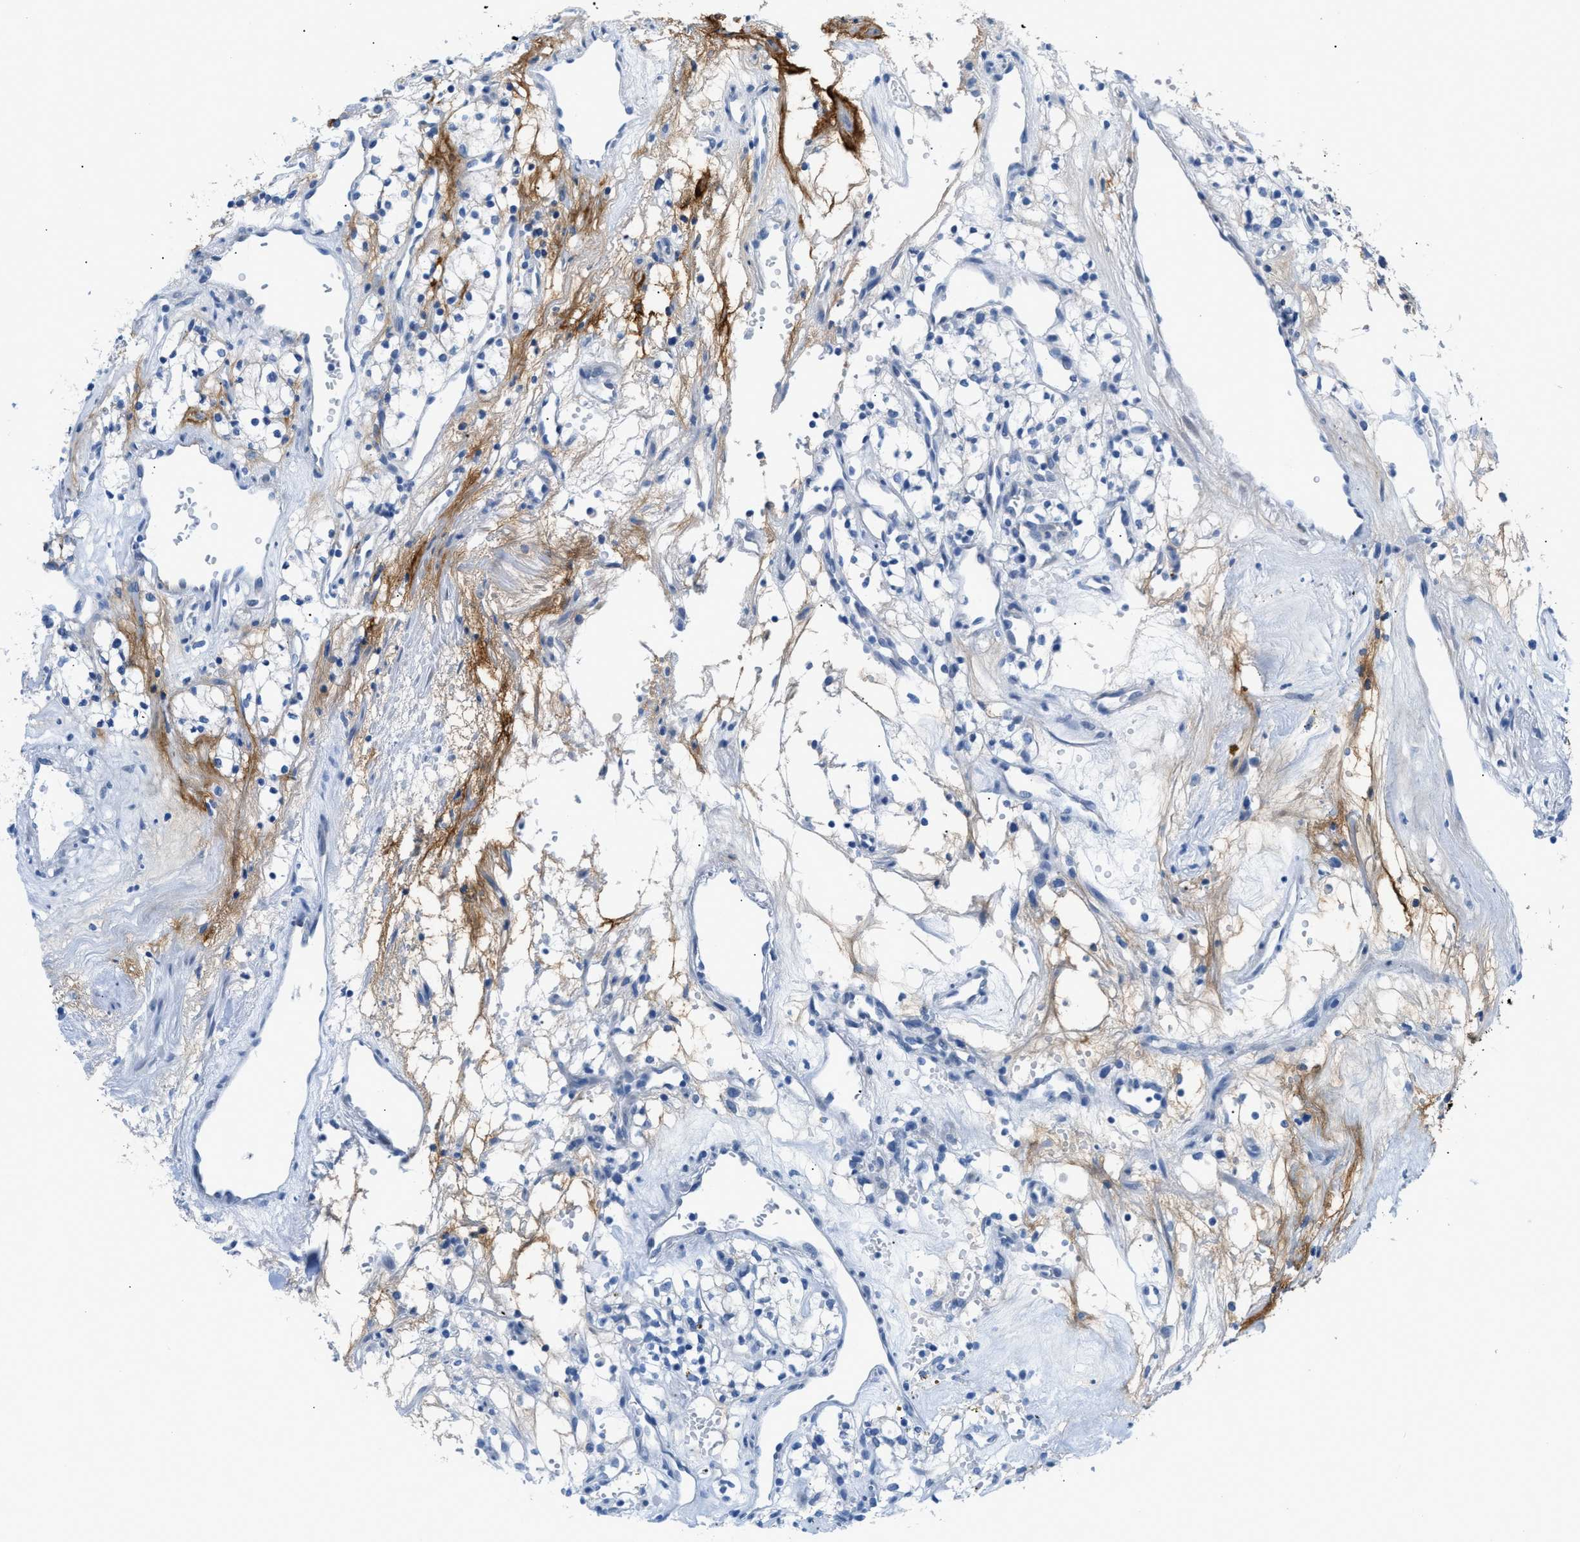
{"staining": {"intensity": "negative", "quantity": "none", "location": "none"}, "tissue": "renal cancer", "cell_type": "Tumor cells", "image_type": "cancer", "snomed": [{"axis": "morphology", "description": "Adenocarcinoma, NOS"}, {"axis": "topography", "description": "Kidney"}], "caption": "There is no significant staining in tumor cells of renal adenocarcinoma. (IHC, brightfield microscopy, high magnification).", "gene": "FDCSP", "patient": {"sex": "male", "age": 59}}